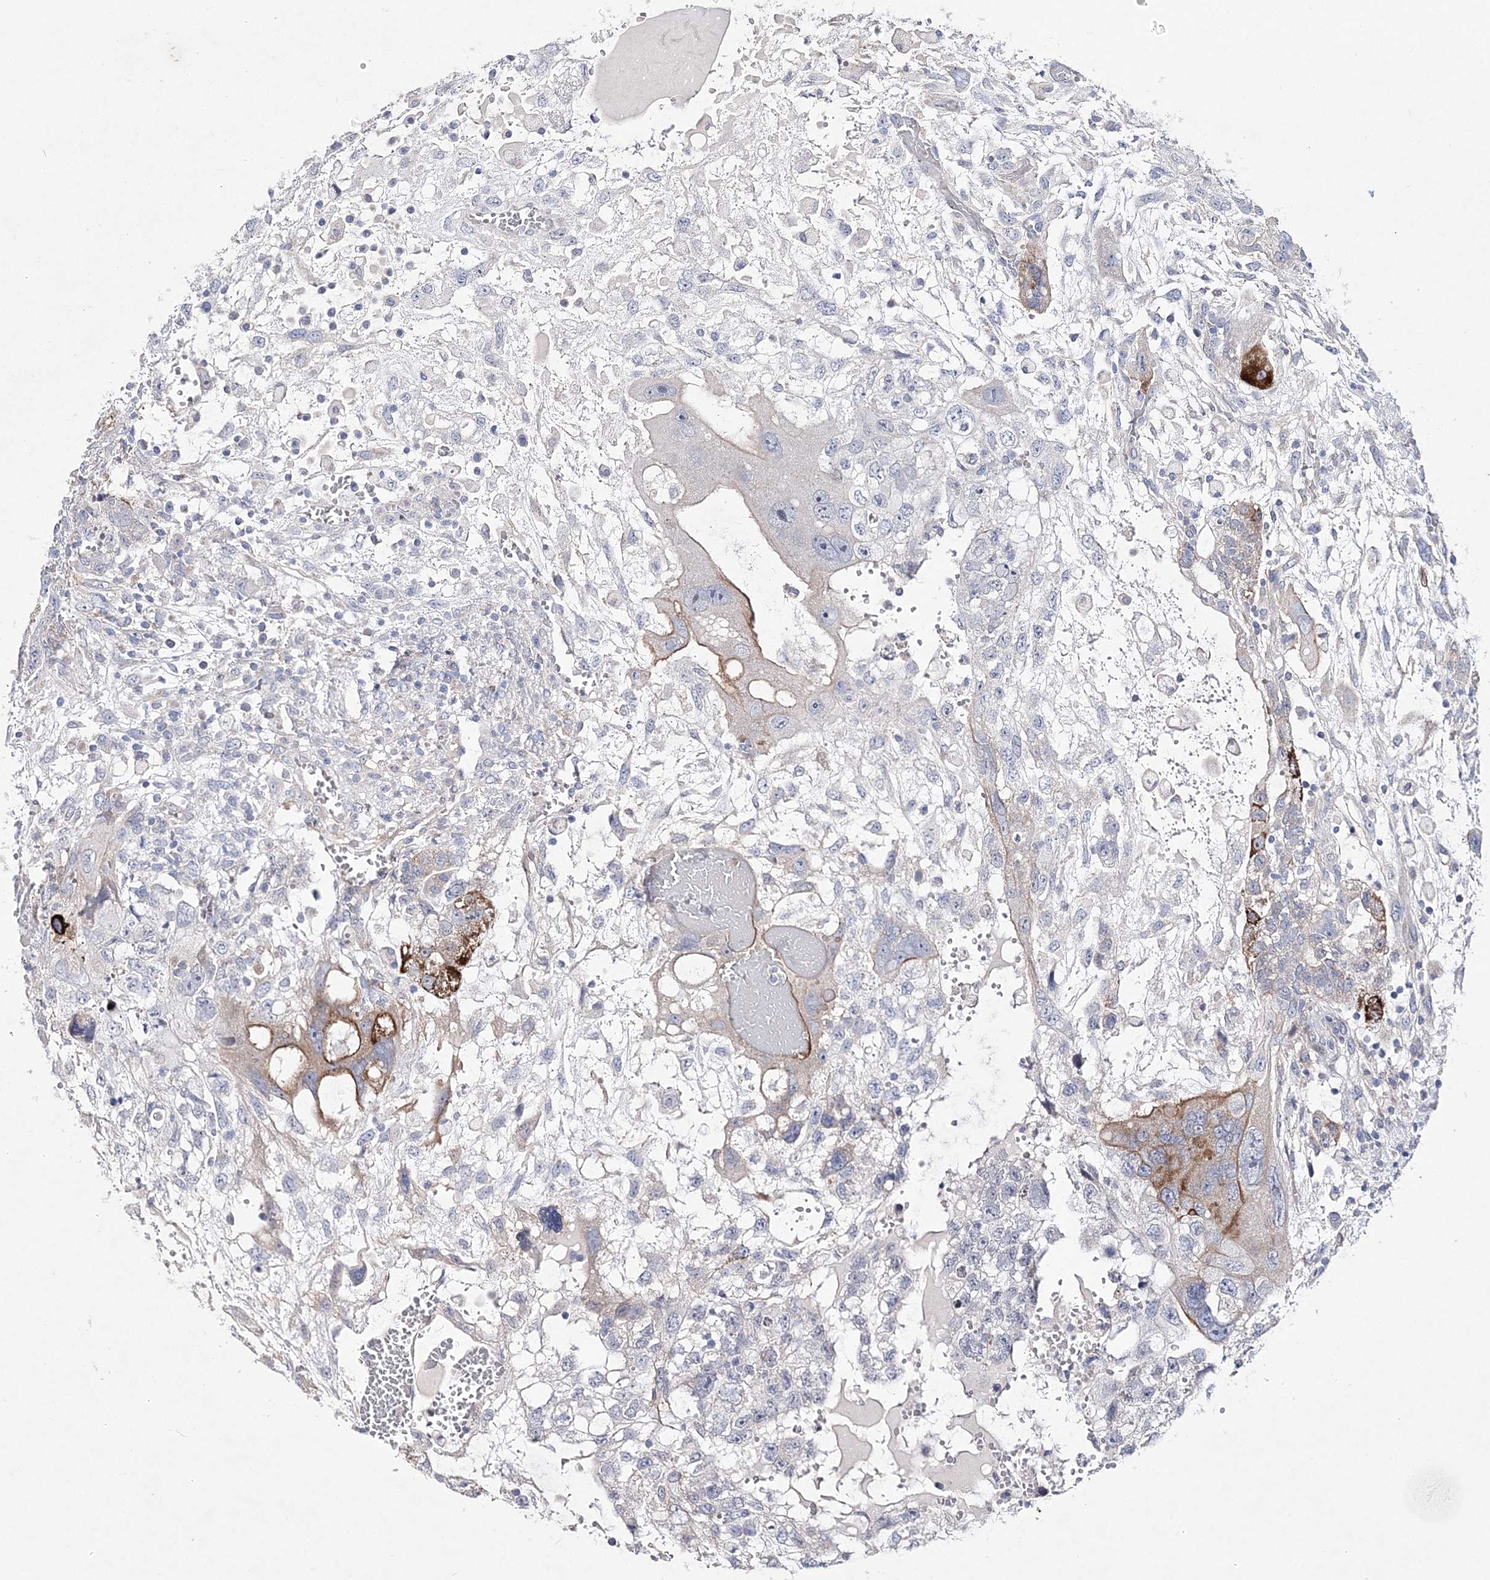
{"staining": {"intensity": "moderate", "quantity": "<25%", "location": "cytoplasmic/membranous"}, "tissue": "testis cancer", "cell_type": "Tumor cells", "image_type": "cancer", "snomed": [{"axis": "morphology", "description": "Carcinoma, Embryonal, NOS"}, {"axis": "topography", "description": "Testis"}], "caption": "An IHC image of neoplastic tissue is shown. Protein staining in brown labels moderate cytoplasmic/membranous positivity in testis embryonal carcinoma within tumor cells.", "gene": "ANO1", "patient": {"sex": "male", "age": 36}}